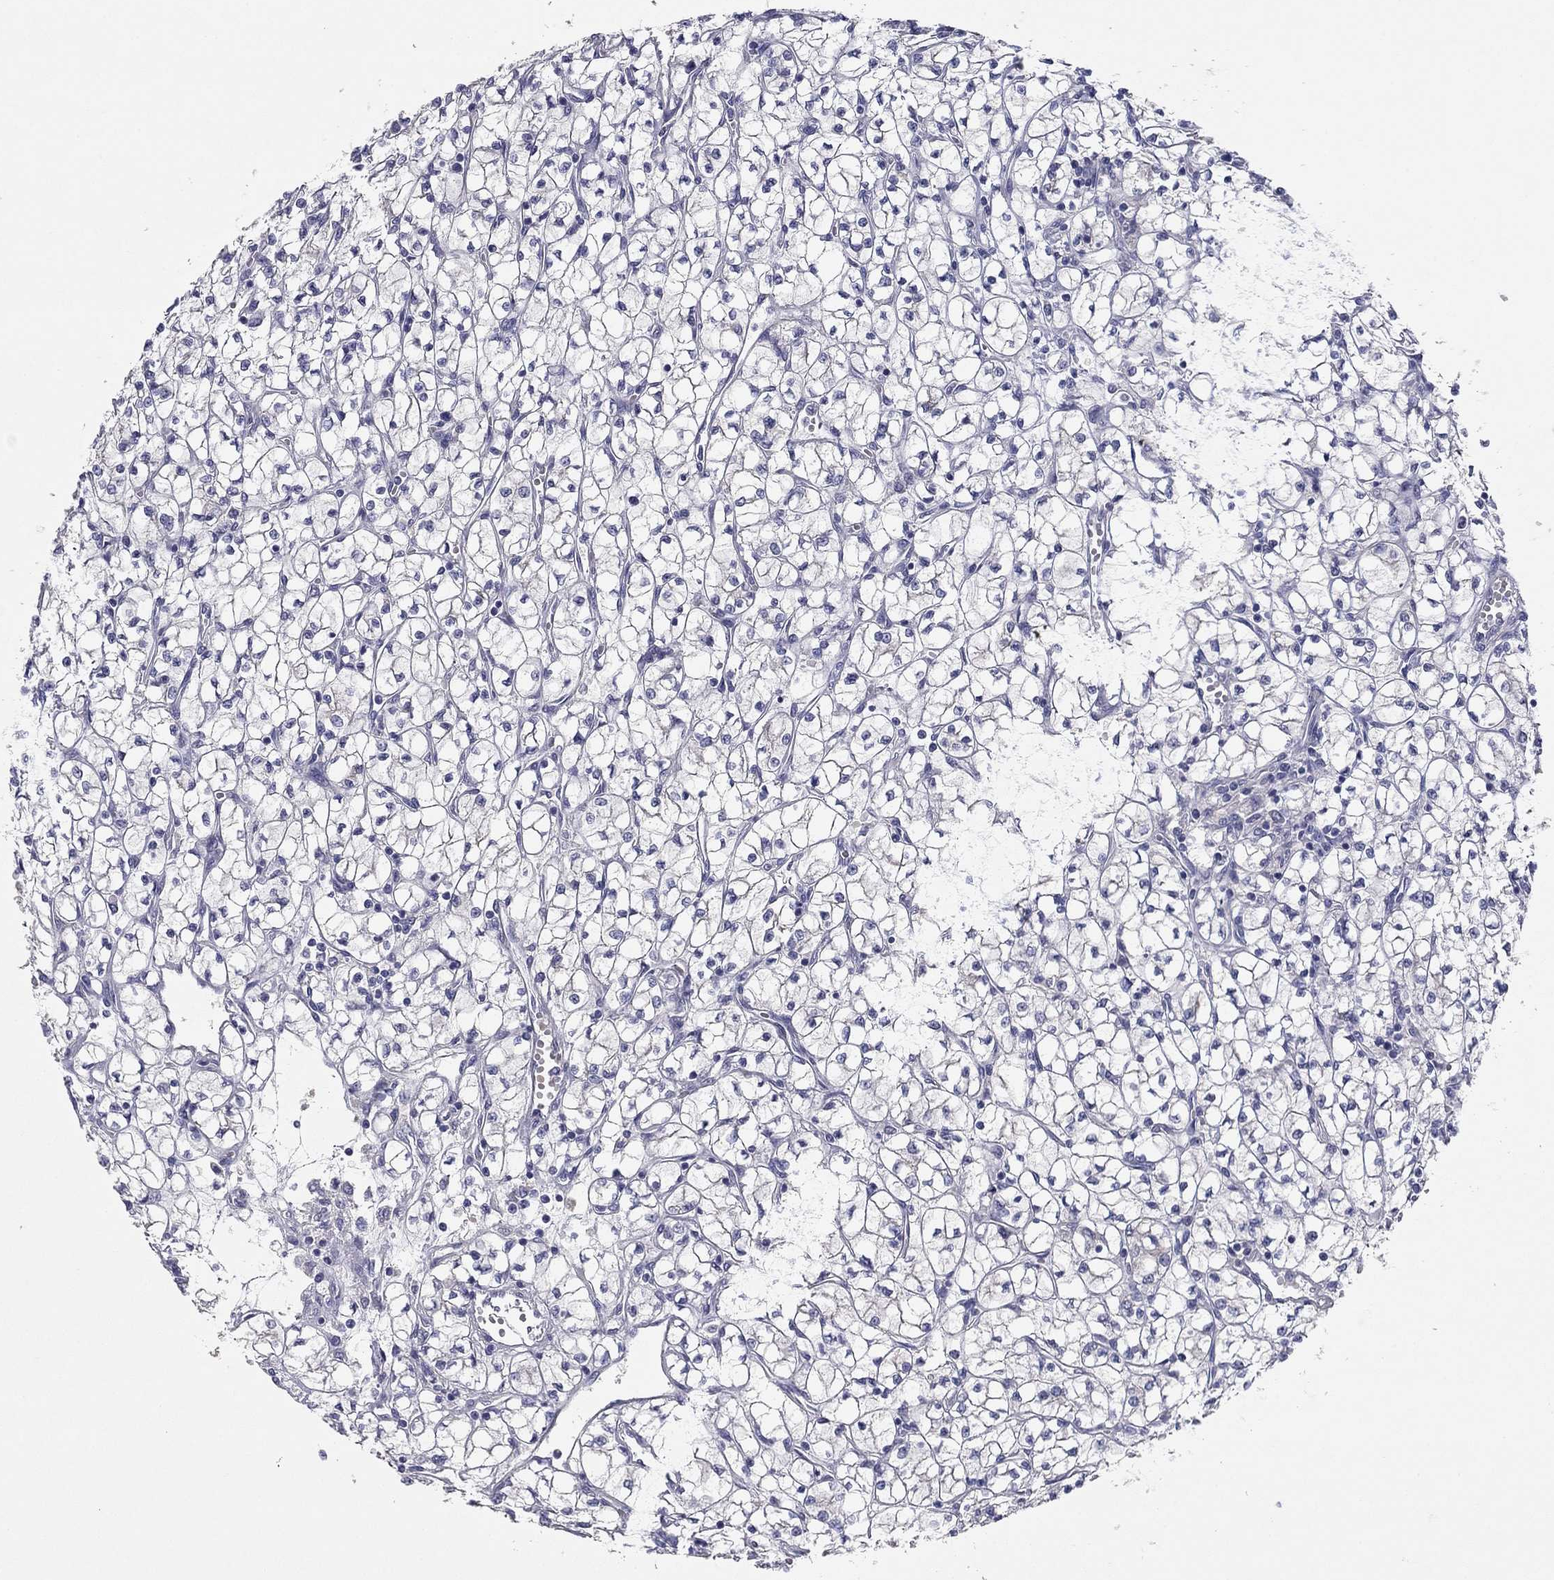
{"staining": {"intensity": "negative", "quantity": "none", "location": "none"}, "tissue": "renal cancer", "cell_type": "Tumor cells", "image_type": "cancer", "snomed": [{"axis": "morphology", "description": "Adenocarcinoma, NOS"}, {"axis": "topography", "description": "Kidney"}], "caption": "This is an IHC photomicrograph of adenocarcinoma (renal). There is no expression in tumor cells.", "gene": "CNTNAP4", "patient": {"sex": "female", "age": 64}}